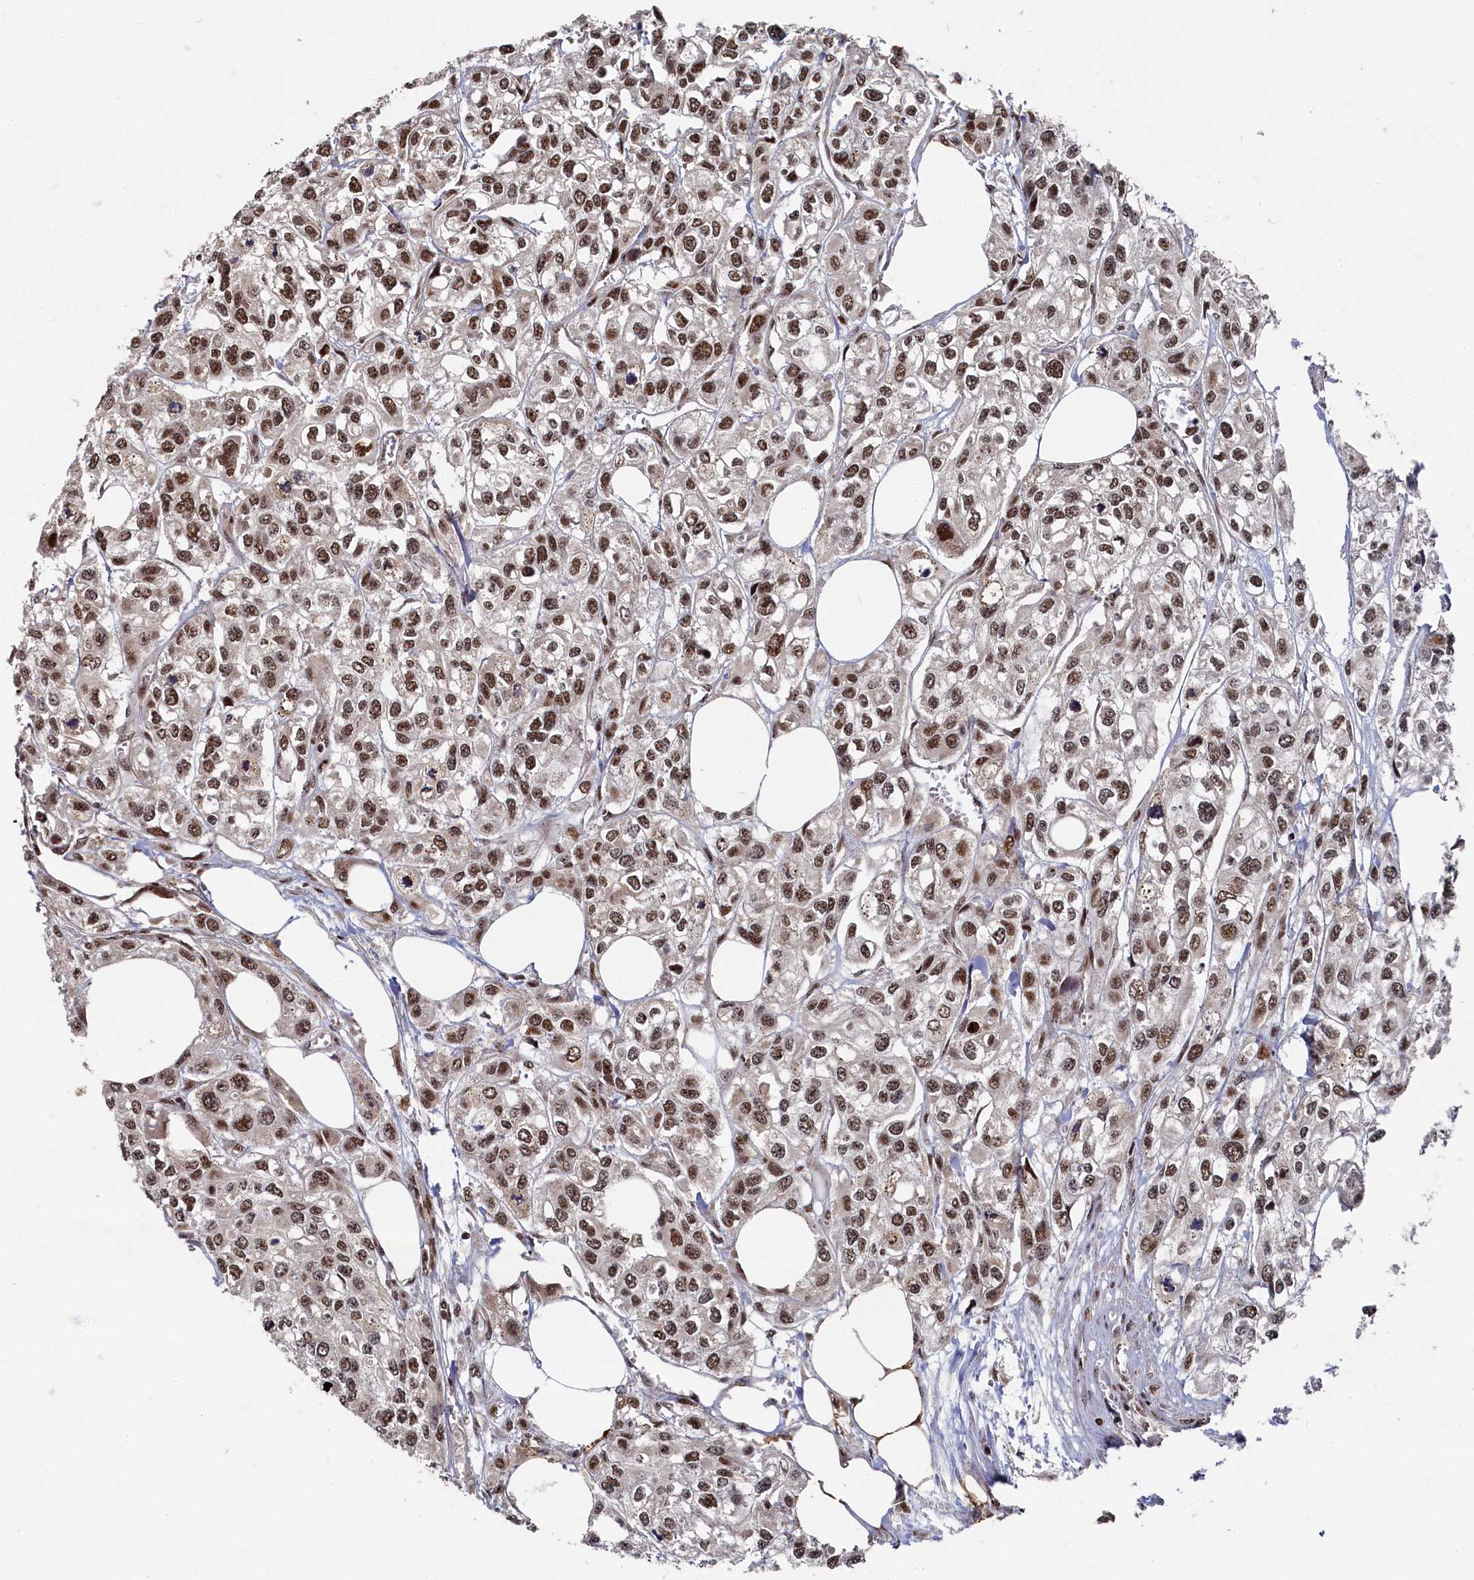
{"staining": {"intensity": "moderate", "quantity": ">75%", "location": "nuclear"}, "tissue": "urothelial cancer", "cell_type": "Tumor cells", "image_type": "cancer", "snomed": [{"axis": "morphology", "description": "Urothelial carcinoma, High grade"}, {"axis": "topography", "description": "Urinary bladder"}], "caption": "Human urothelial carcinoma (high-grade) stained for a protein (brown) displays moderate nuclear positive staining in about >75% of tumor cells.", "gene": "BUB3", "patient": {"sex": "male", "age": 67}}